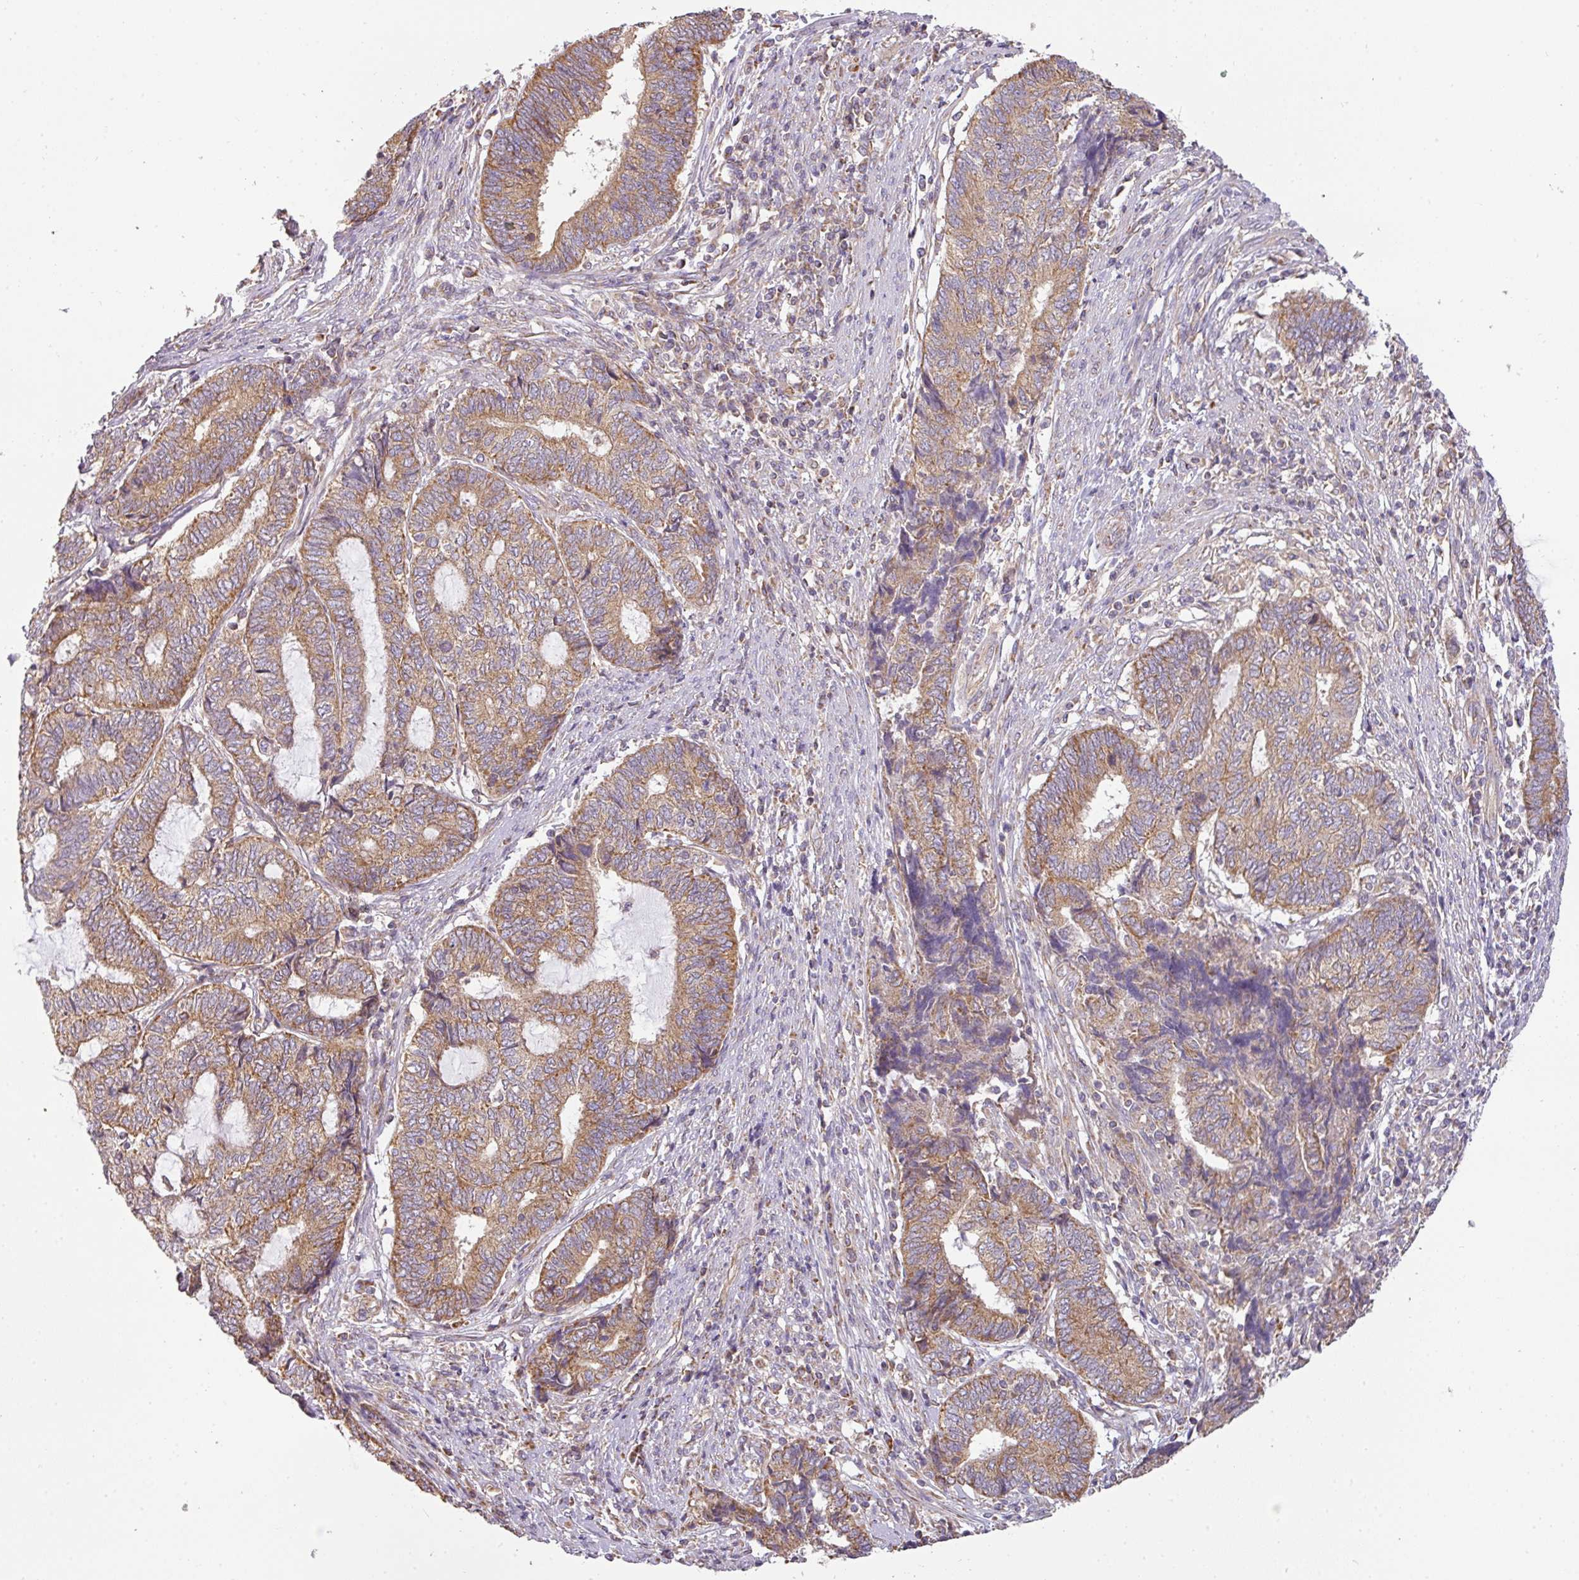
{"staining": {"intensity": "moderate", "quantity": ">75%", "location": "cytoplasmic/membranous"}, "tissue": "endometrial cancer", "cell_type": "Tumor cells", "image_type": "cancer", "snomed": [{"axis": "morphology", "description": "Adenocarcinoma, NOS"}, {"axis": "topography", "description": "Uterus"}, {"axis": "topography", "description": "Endometrium"}], "caption": "High-magnification brightfield microscopy of endometrial cancer (adenocarcinoma) stained with DAB (brown) and counterstained with hematoxylin (blue). tumor cells exhibit moderate cytoplasmic/membranous staining is present in about>75% of cells.", "gene": "ZNF211", "patient": {"sex": "female", "age": 70}}